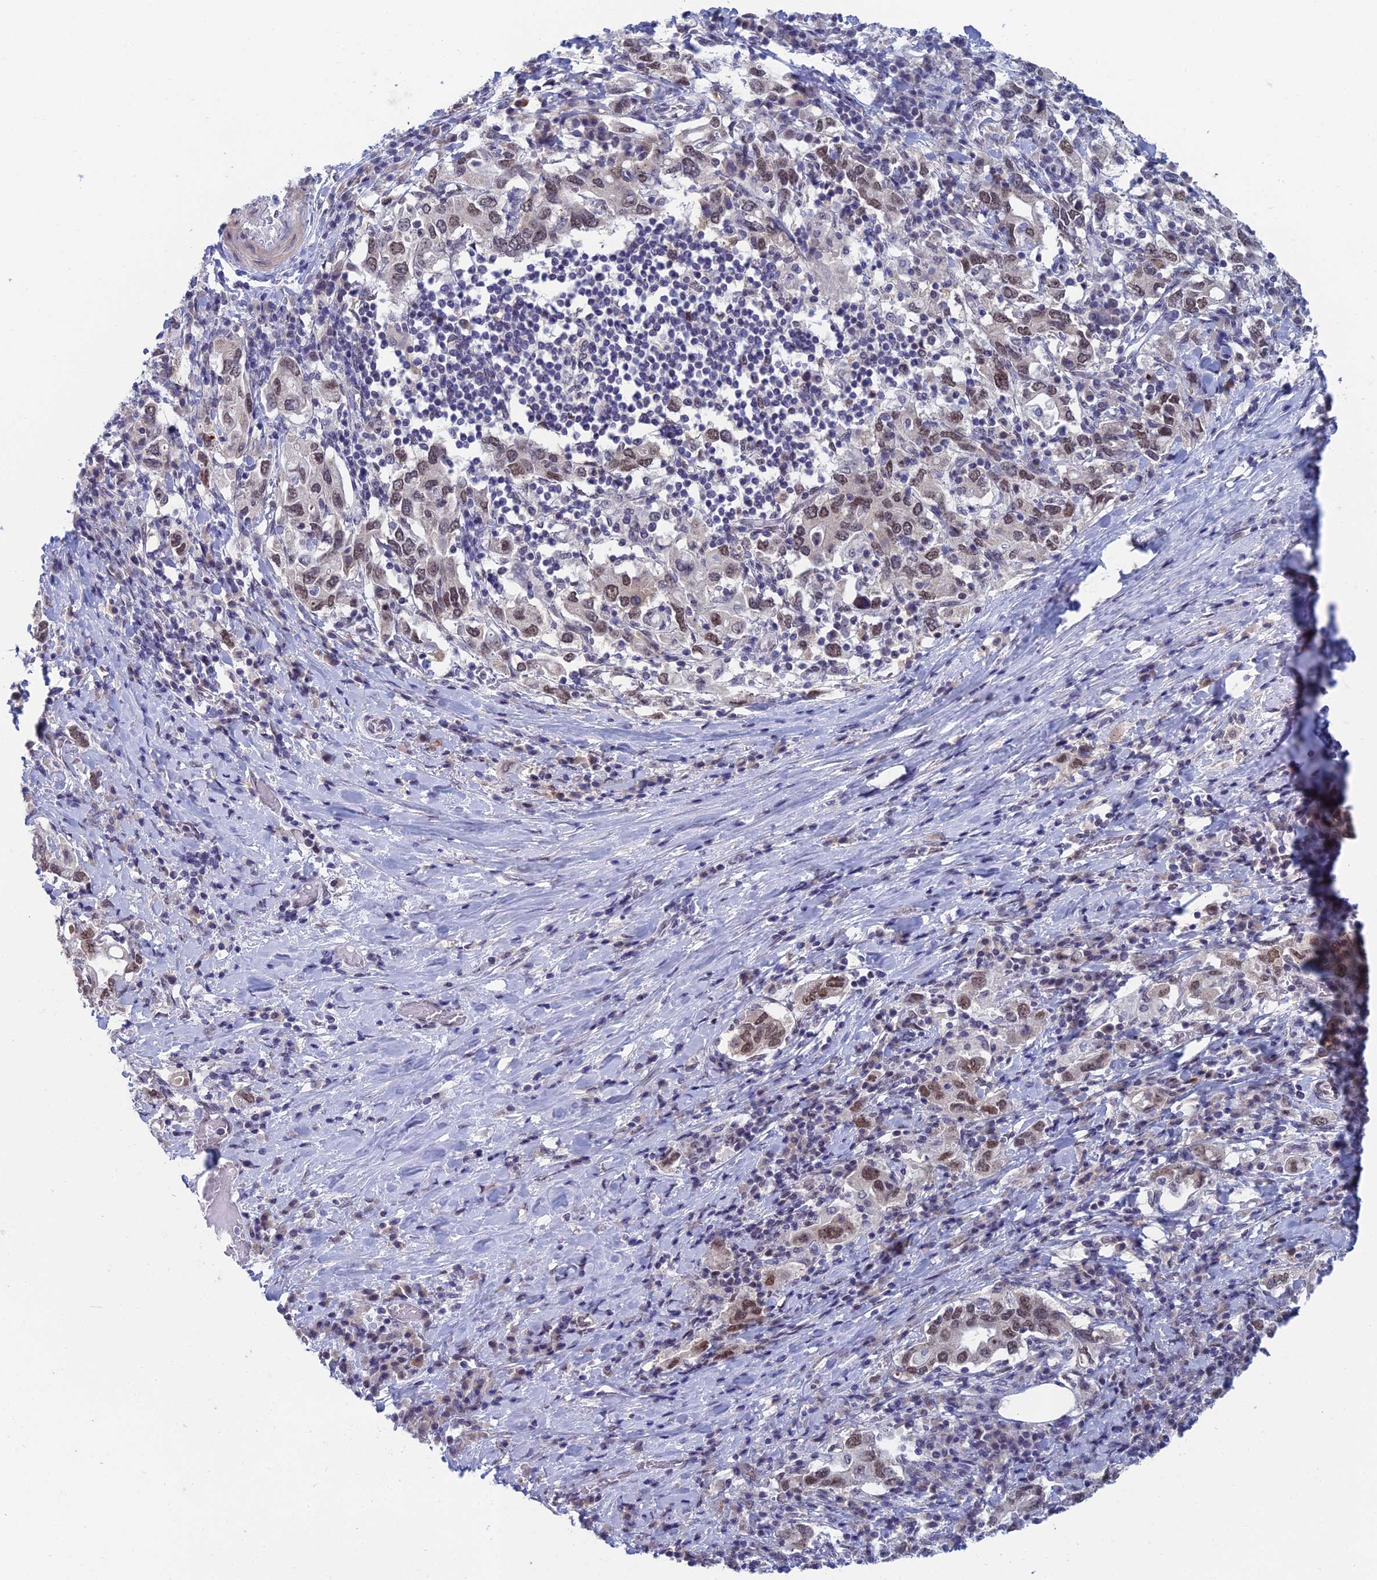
{"staining": {"intensity": "moderate", "quantity": ">75%", "location": "nuclear"}, "tissue": "stomach cancer", "cell_type": "Tumor cells", "image_type": "cancer", "snomed": [{"axis": "morphology", "description": "Adenocarcinoma, NOS"}, {"axis": "topography", "description": "Stomach, upper"}, {"axis": "topography", "description": "Stomach"}], "caption": "Moderate nuclear protein positivity is appreciated in approximately >75% of tumor cells in stomach cancer (adenocarcinoma).", "gene": "NABP2", "patient": {"sex": "male", "age": 62}}